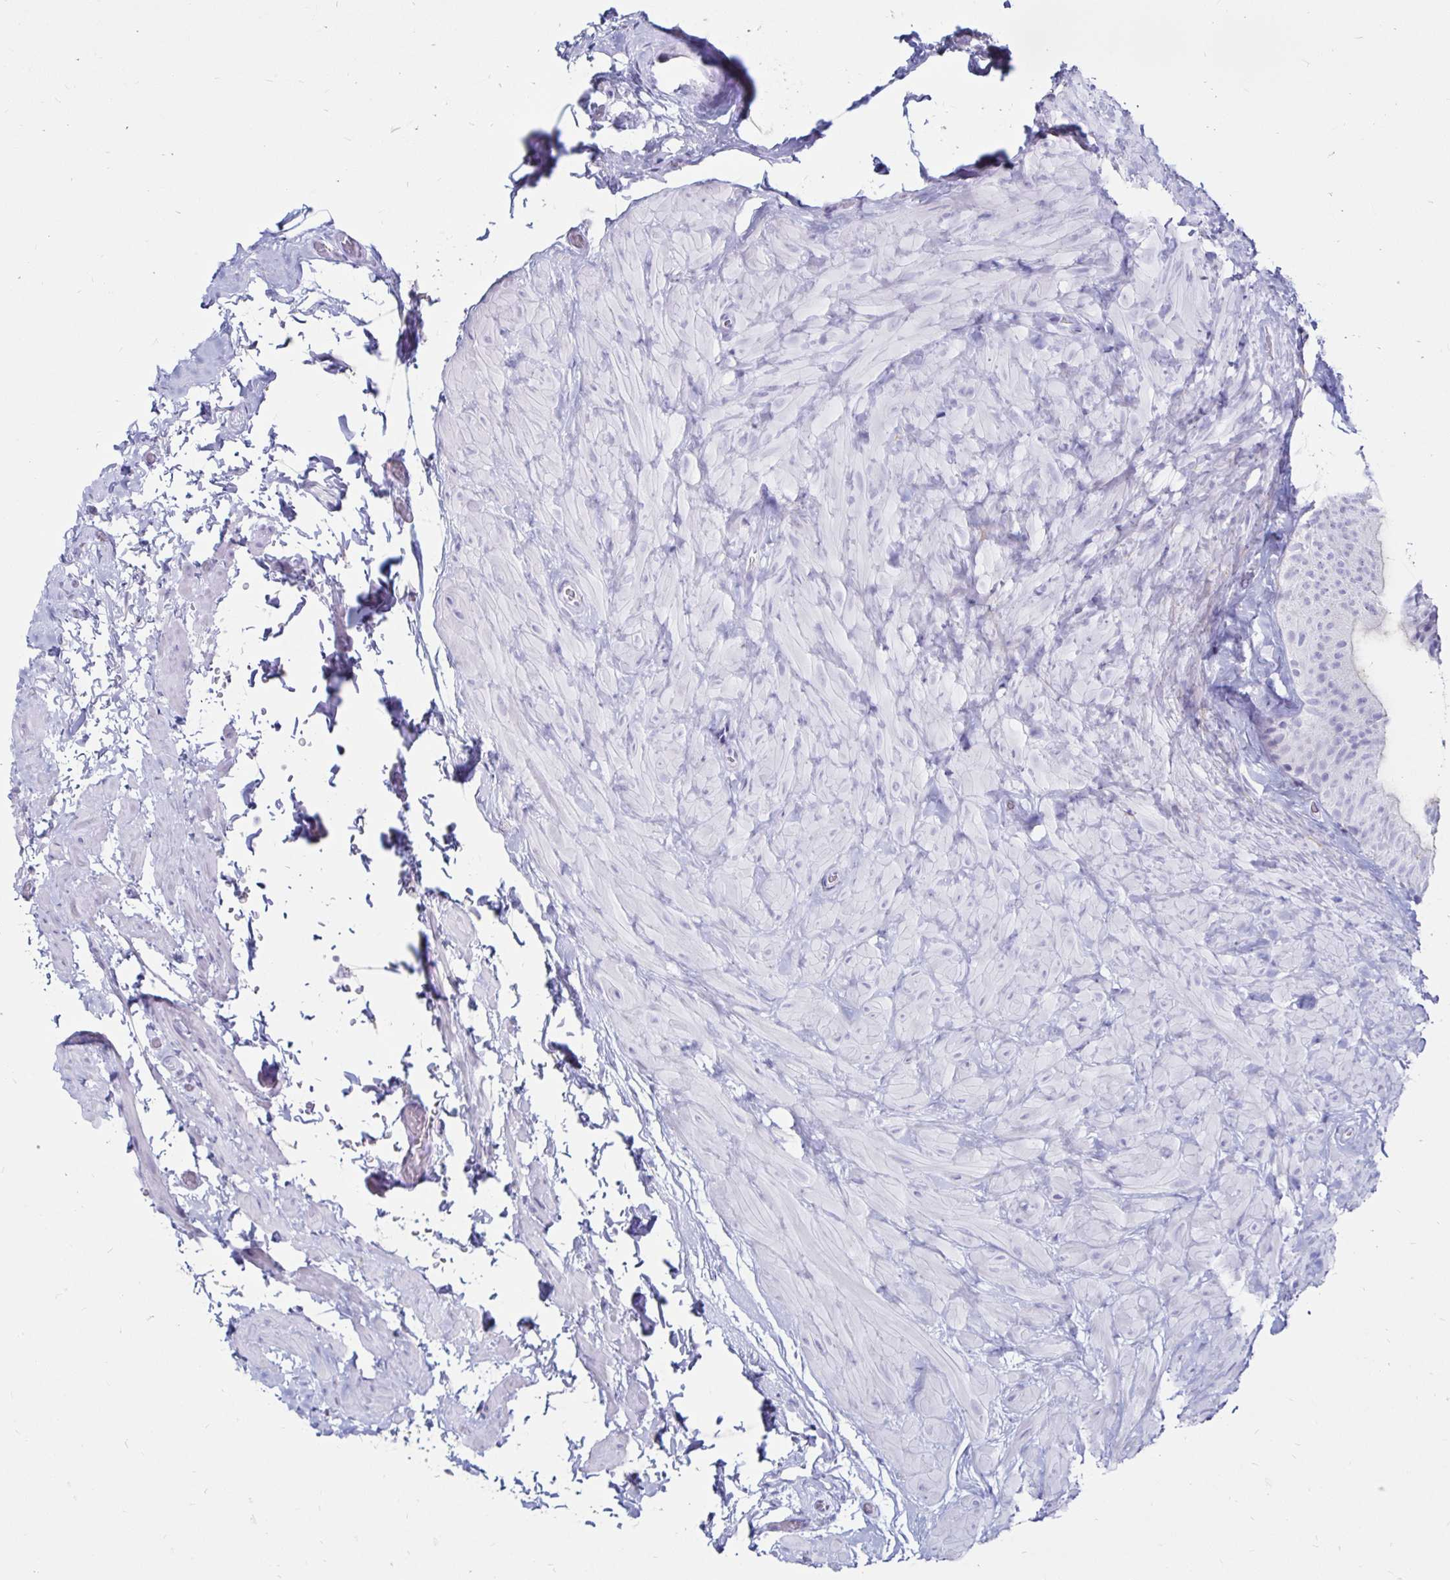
{"staining": {"intensity": "moderate", "quantity": "<25%", "location": "cytoplasmic/membranous"}, "tissue": "epididymis", "cell_type": "Glandular cells", "image_type": "normal", "snomed": [{"axis": "morphology", "description": "Normal tissue, NOS"}, {"axis": "topography", "description": "Epididymis, spermatic cord, NOS"}, {"axis": "topography", "description": "Epididymis"}], "caption": "A low amount of moderate cytoplasmic/membranous positivity is appreciated in approximately <25% of glandular cells in benign epididymis. (Brightfield microscopy of DAB IHC at high magnification).", "gene": "TIMP1", "patient": {"sex": "male", "age": 31}}